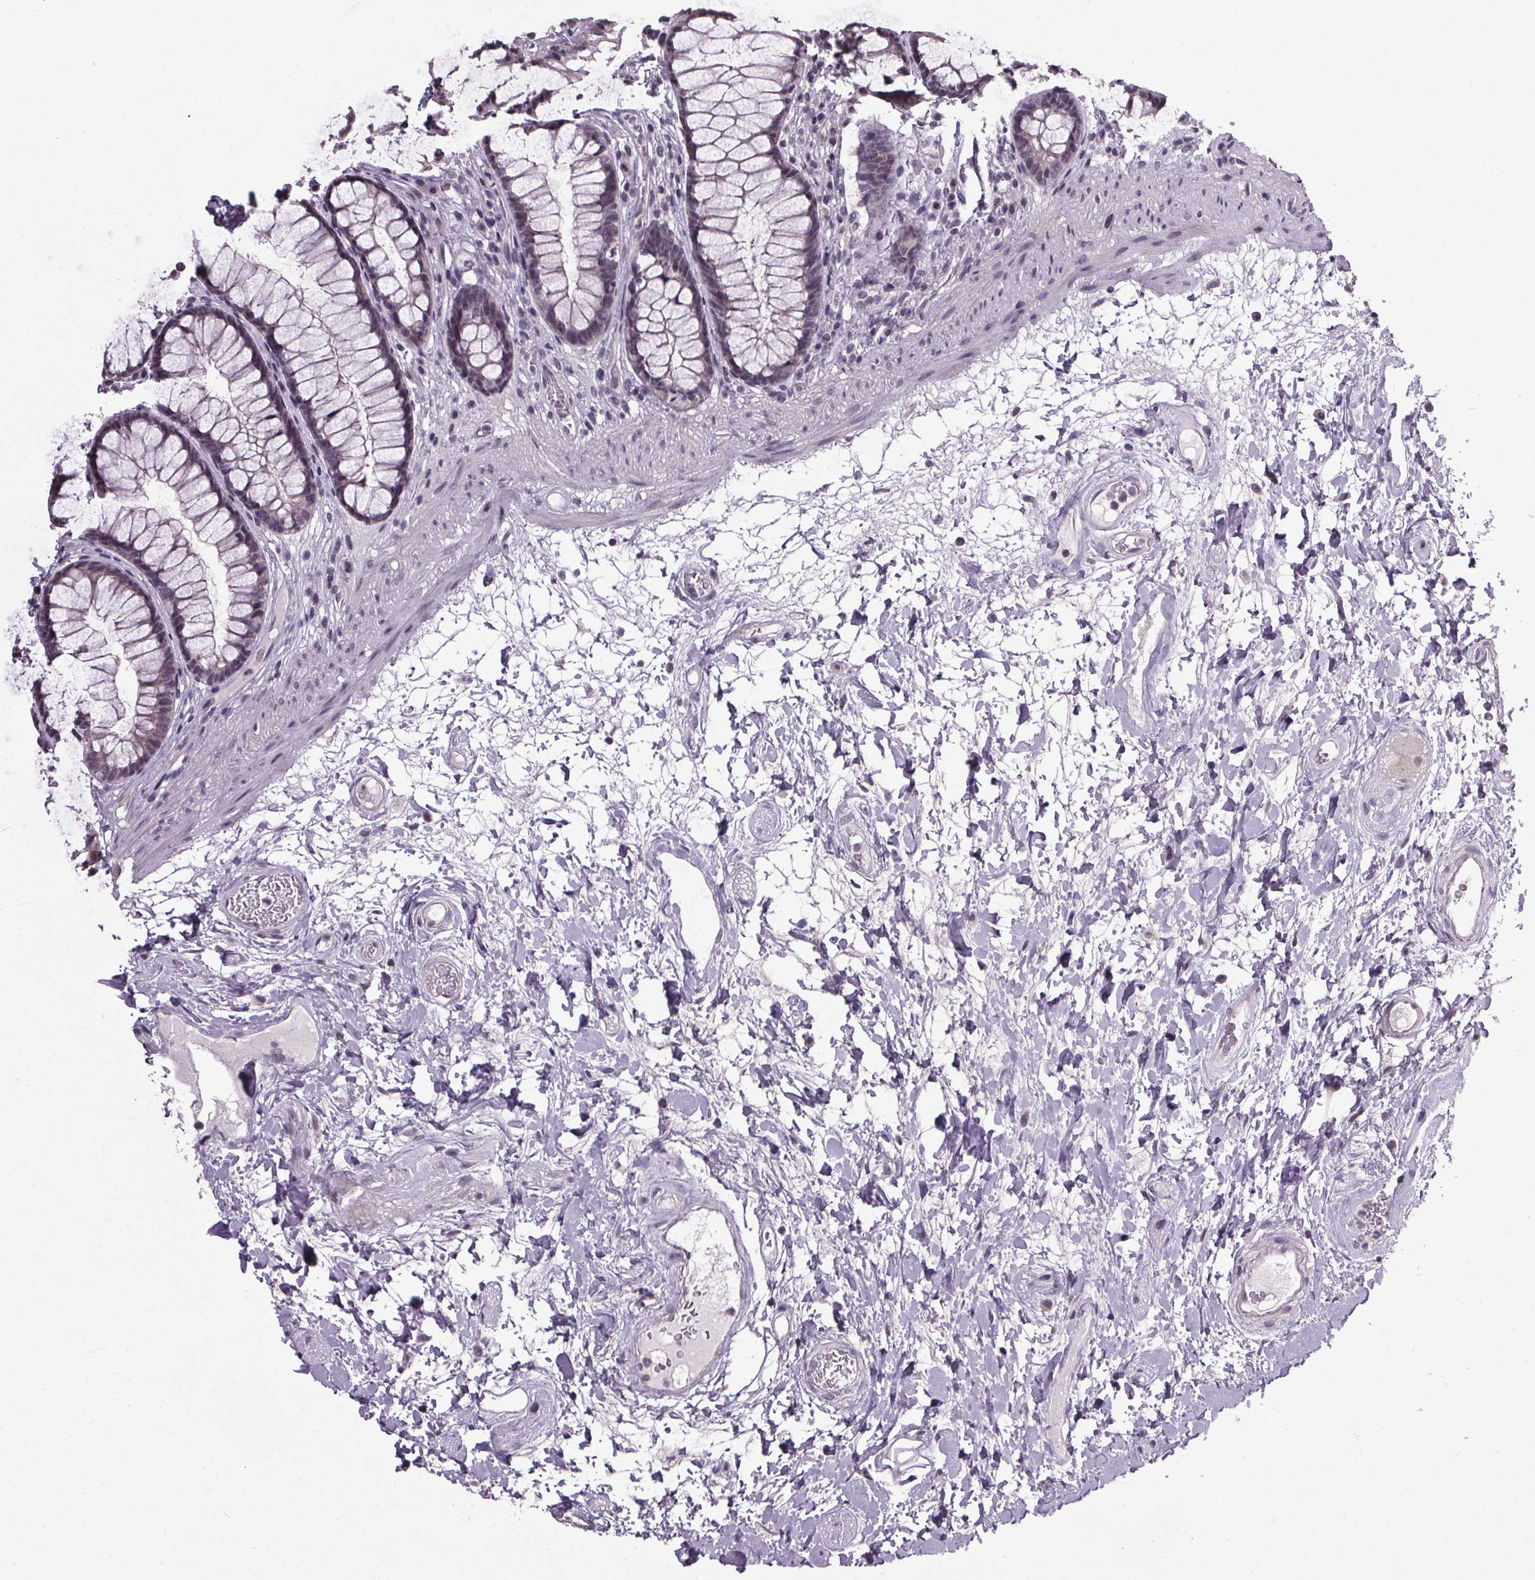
{"staining": {"intensity": "negative", "quantity": "none", "location": "none"}, "tissue": "rectum", "cell_type": "Glandular cells", "image_type": "normal", "snomed": [{"axis": "morphology", "description": "Normal tissue, NOS"}, {"axis": "topography", "description": "Rectum"}], "caption": "Immunohistochemical staining of normal rectum demonstrates no significant expression in glandular cells. (Stains: DAB immunohistochemistry (IHC) with hematoxylin counter stain, Microscopy: brightfield microscopy at high magnification).", "gene": "NKX6", "patient": {"sex": "male", "age": 72}}